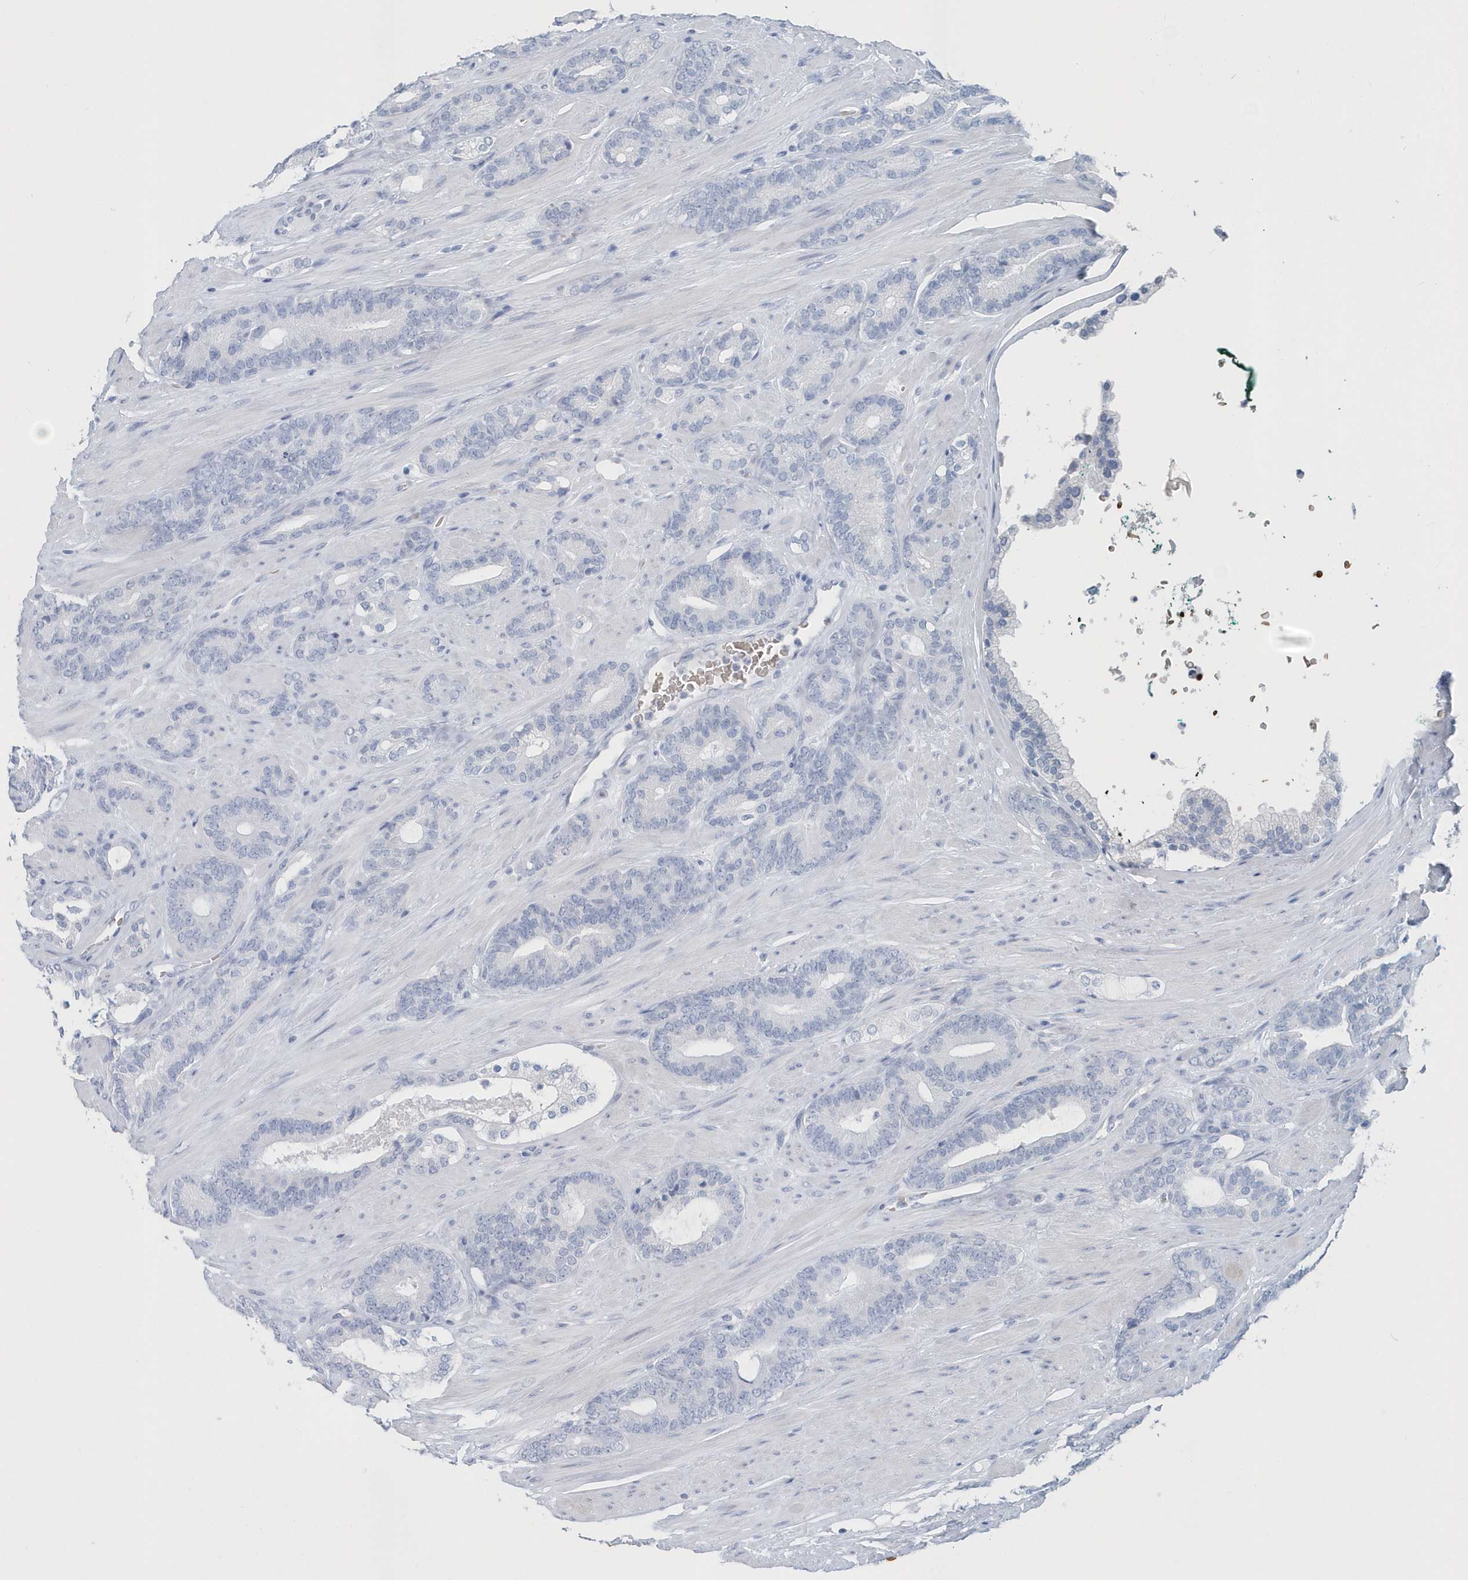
{"staining": {"intensity": "negative", "quantity": "none", "location": "none"}, "tissue": "prostate cancer", "cell_type": "Tumor cells", "image_type": "cancer", "snomed": [{"axis": "morphology", "description": "Adenocarcinoma, Low grade"}, {"axis": "topography", "description": "Prostate"}], "caption": "IHC histopathology image of neoplastic tissue: adenocarcinoma (low-grade) (prostate) stained with DAB (3,3'-diaminobenzidine) shows no significant protein positivity in tumor cells.", "gene": "HBA2", "patient": {"sex": "male", "age": 63}}